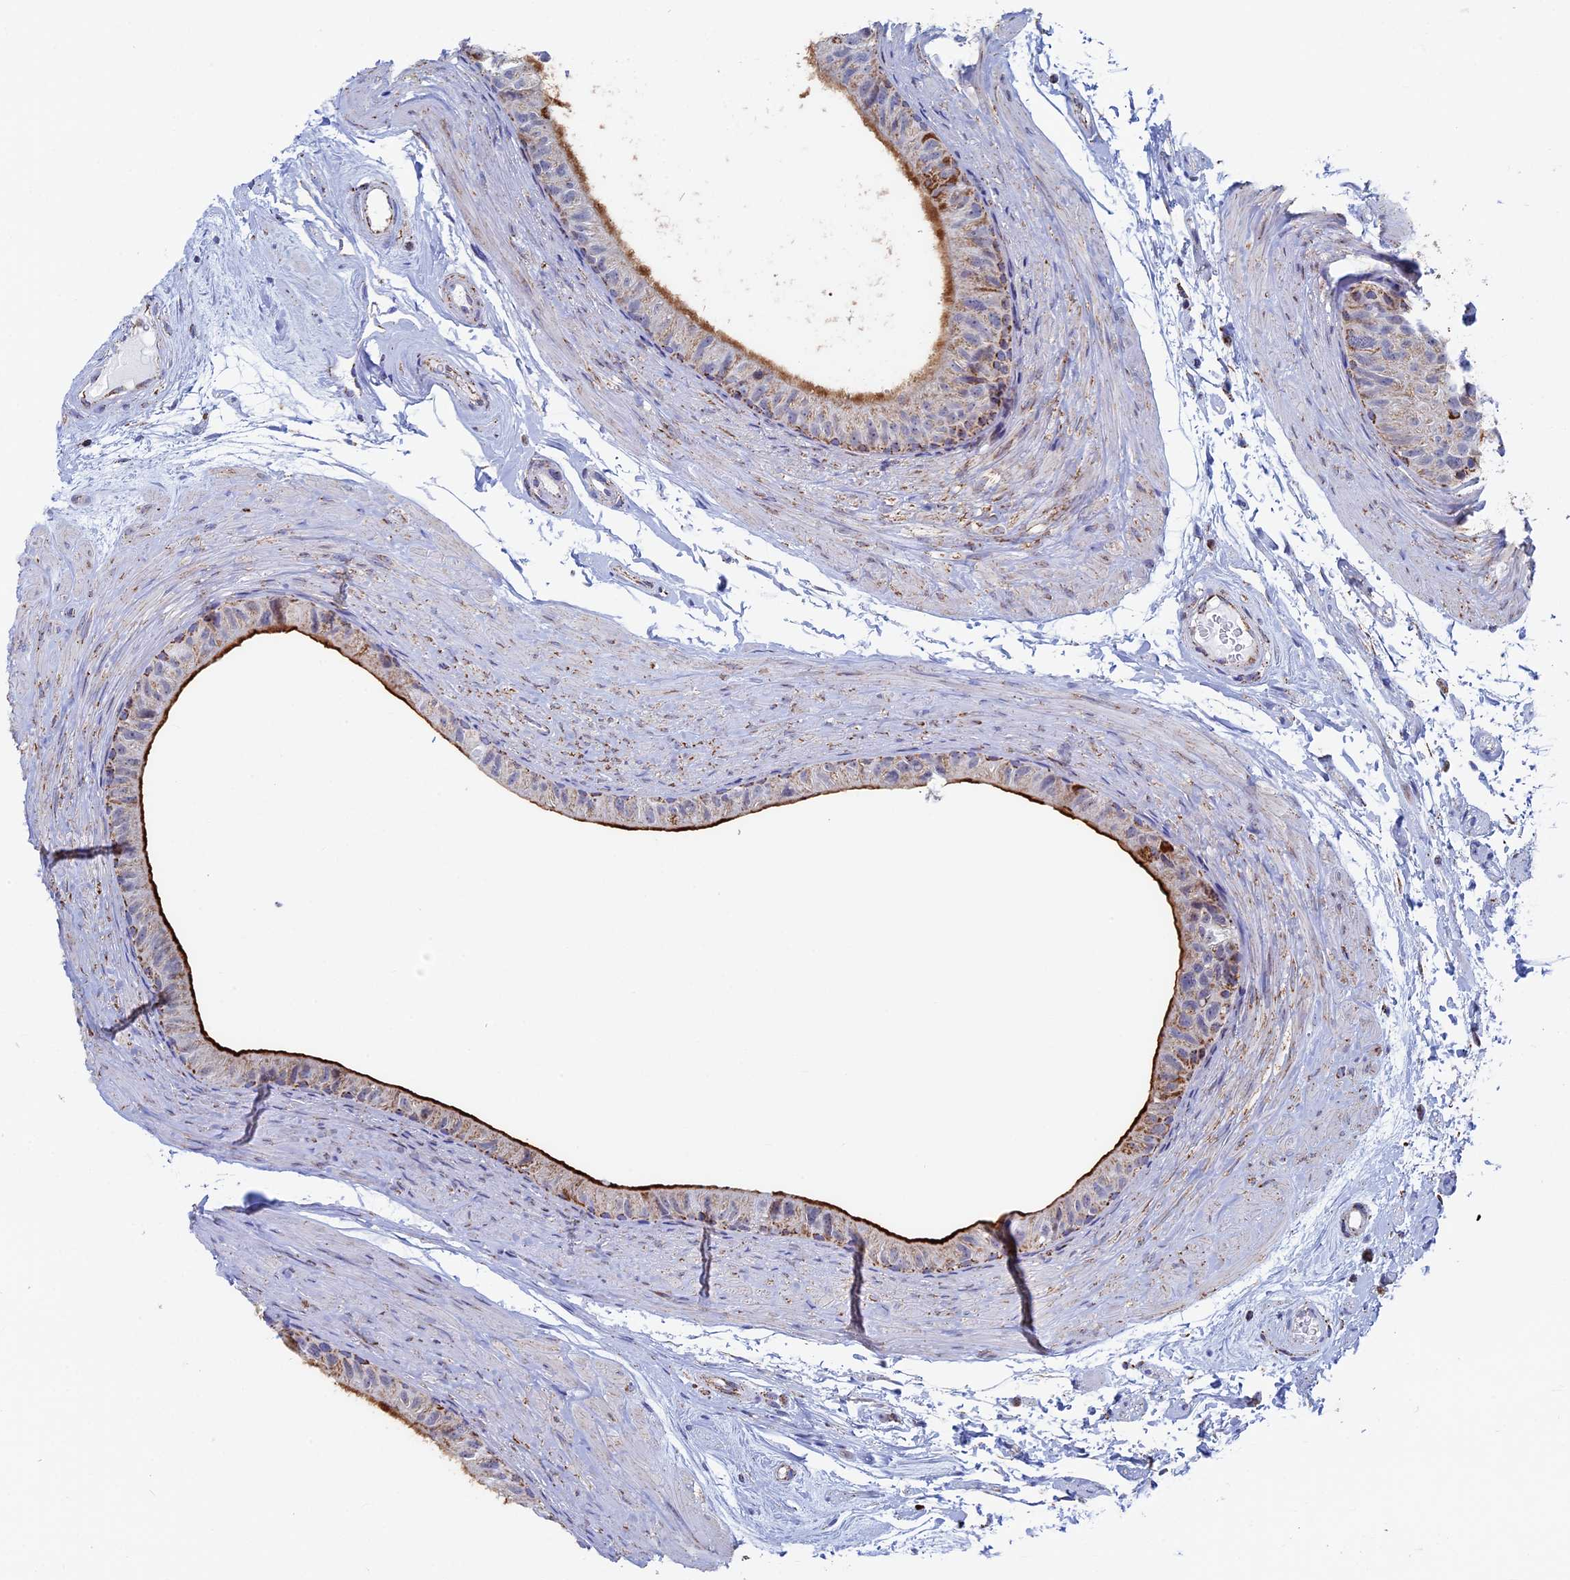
{"staining": {"intensity": "strong", "quantity": "25%-75%", "location": "cytoplasmic/membranous"}, "tissue": "epididymis", "cell_type": "Glandular cells", "image_type": "normal", "snomed": [{"axis": "morphology", "description": "Normal tissue, NOS"}, {"axis": "topography", "description": "Epididymis"}], "caption": "Protein staining of benign epididymis shows strong cytoplasmic/membranous expression in approximately 25%-75% of glandular cells.", "gene": "SEC24D", "patient": {"sex": "male", "age": 45}}